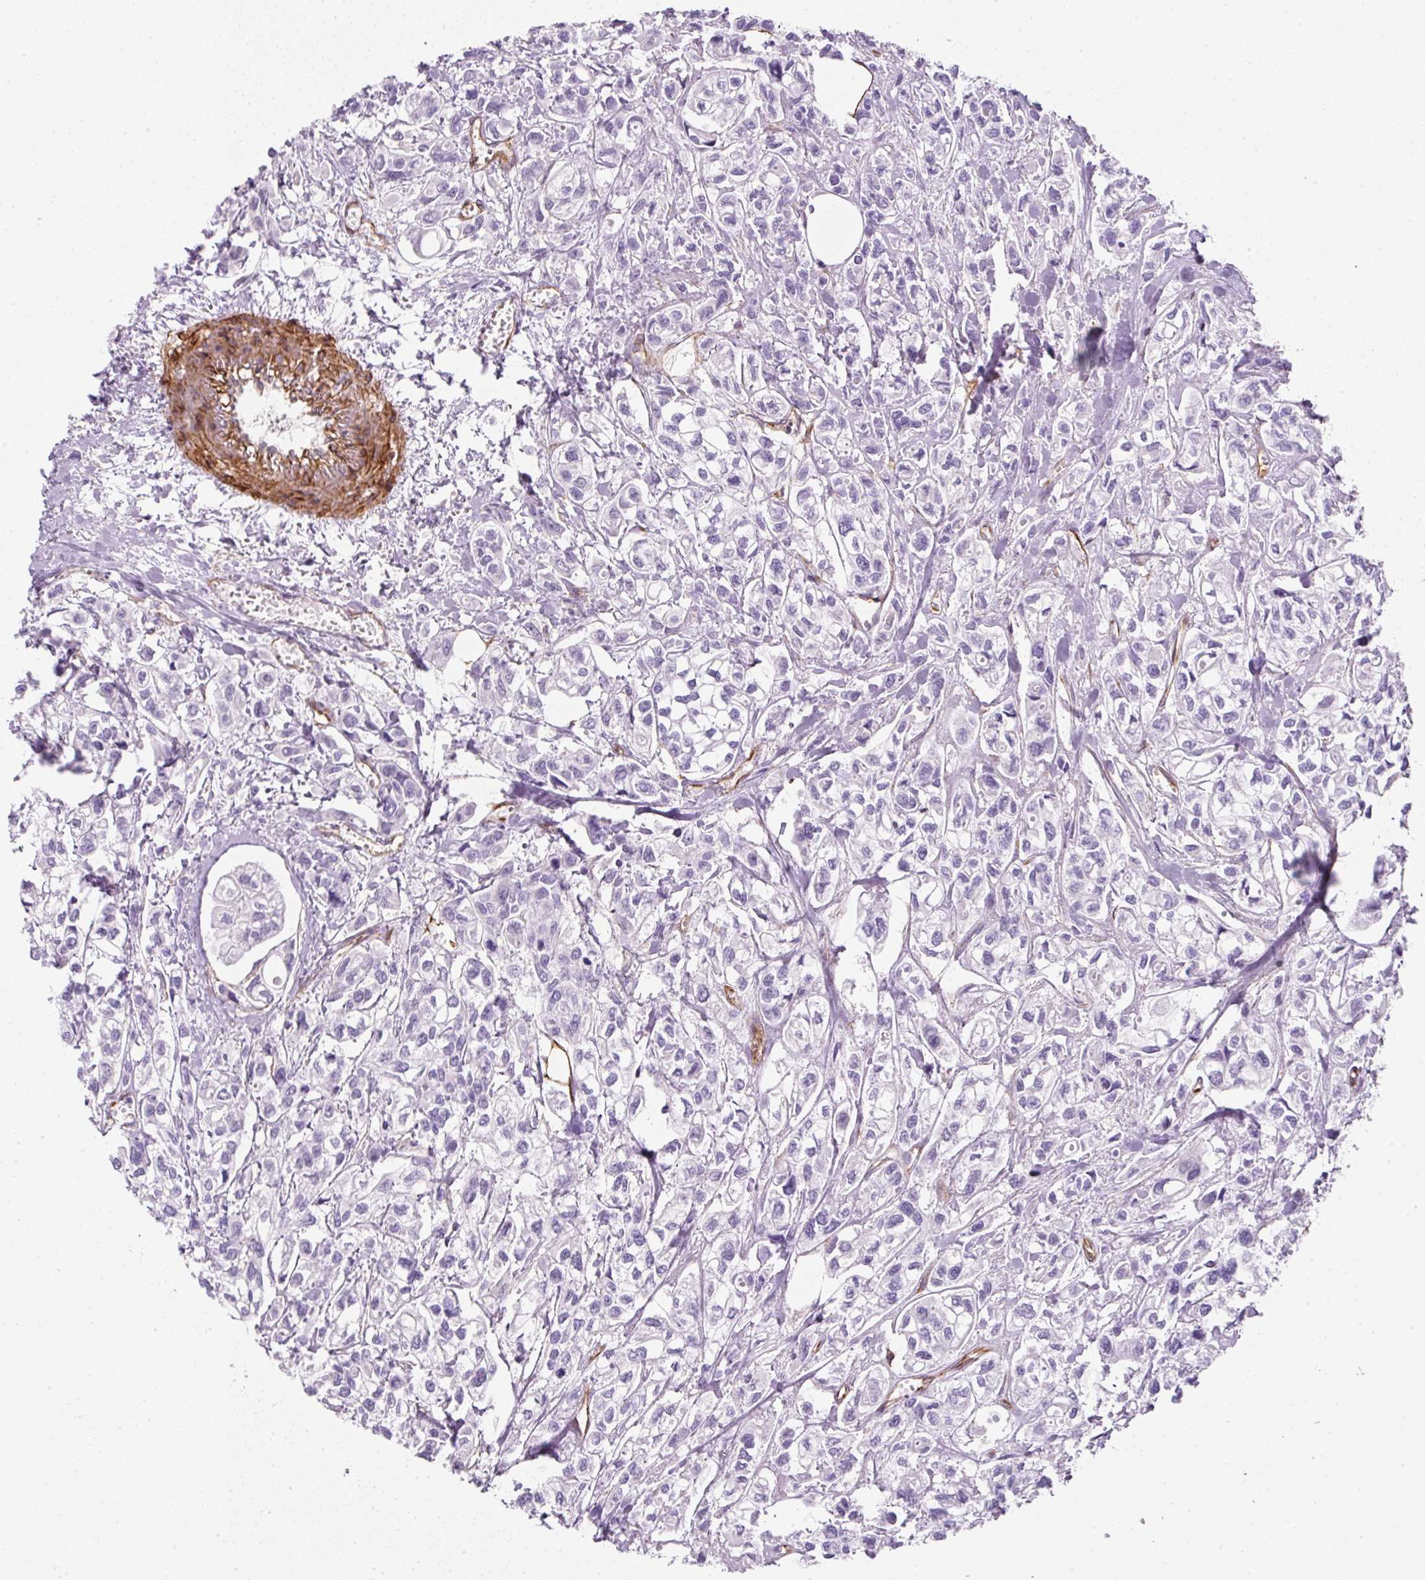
{"staining": {"intensity": "negative", "quantity": "none", "location": "none"}, "tissue": "urothelial cancer", "cell_type": "Tumor cells", "image_type": "cancer", "snomed": [{"axis": "morphology", "description": "Urothelial carcinoma, High grade"}, {"axis": "topography", "description": "Urinary bladder"}], "caption": "This histopathology image is of urothelial cancer stained with IHC to label a protein in brown with the nuclei are counter-stained blue. There is no staining in tumor cells.", "gene": "CAVIN3", "patient": {"sex": "male", "age": 67}}